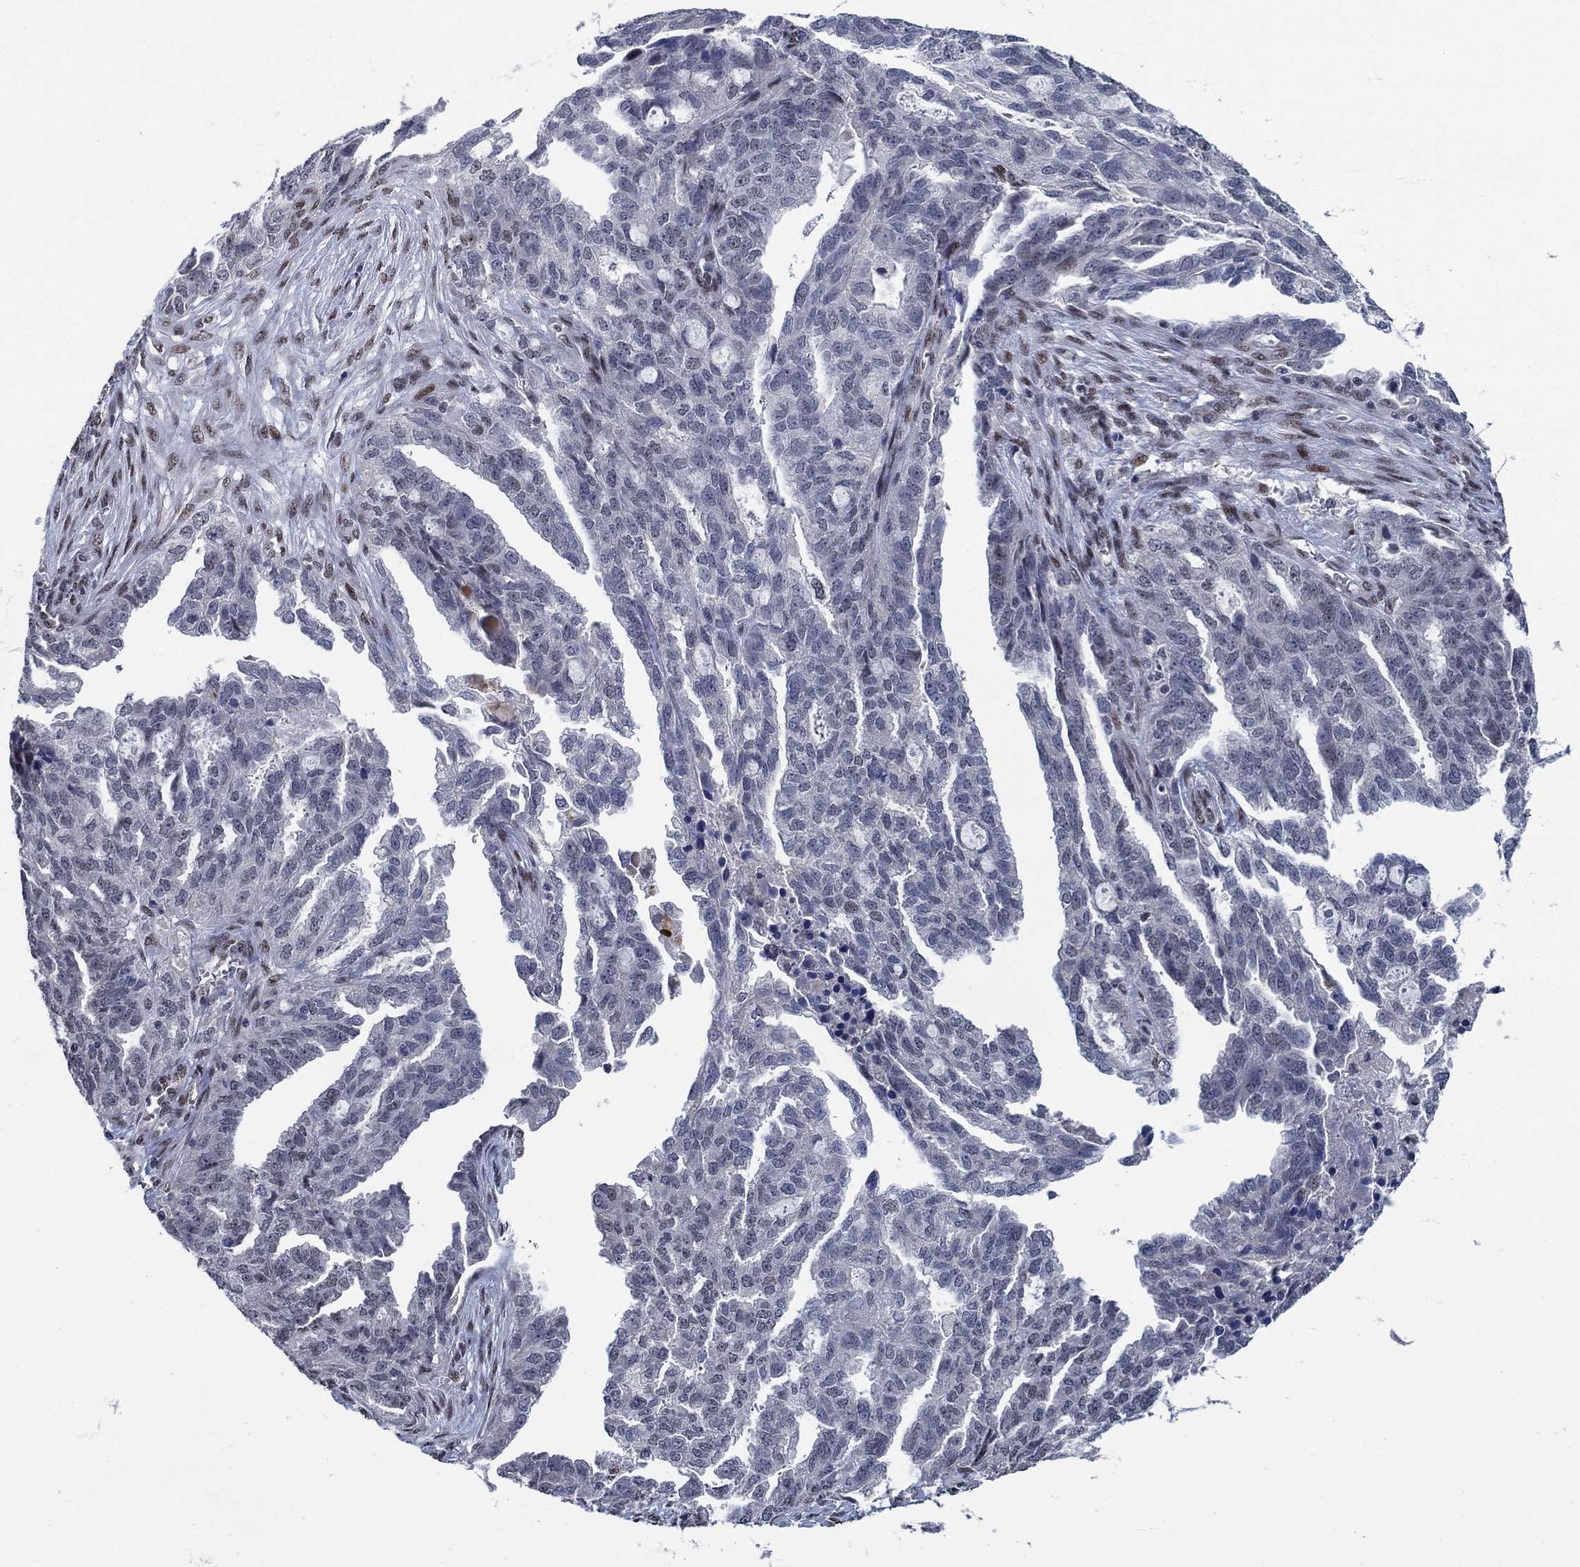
{"staining": {"intensity": "moderate", "quantity": "<25%", "location": "nuclear"}, "tissue": "ovarian cancer", "cell_type": "Tumor cells", "image_type": "cancer", "snomed": [{"axis": "morphology", "description": "Cystadenocarcinoma, serous, NOS"}, {"axis": "topography", "description": "Ovary"}], "caption": "Tumor cells reveal low levels of moderate nuclear positivity in about <25% of cells in human ovarian cancer (serous cystadenocarcinoma).", "gene": "HTN1", "patient": {"sex": "female", "age": 51}}